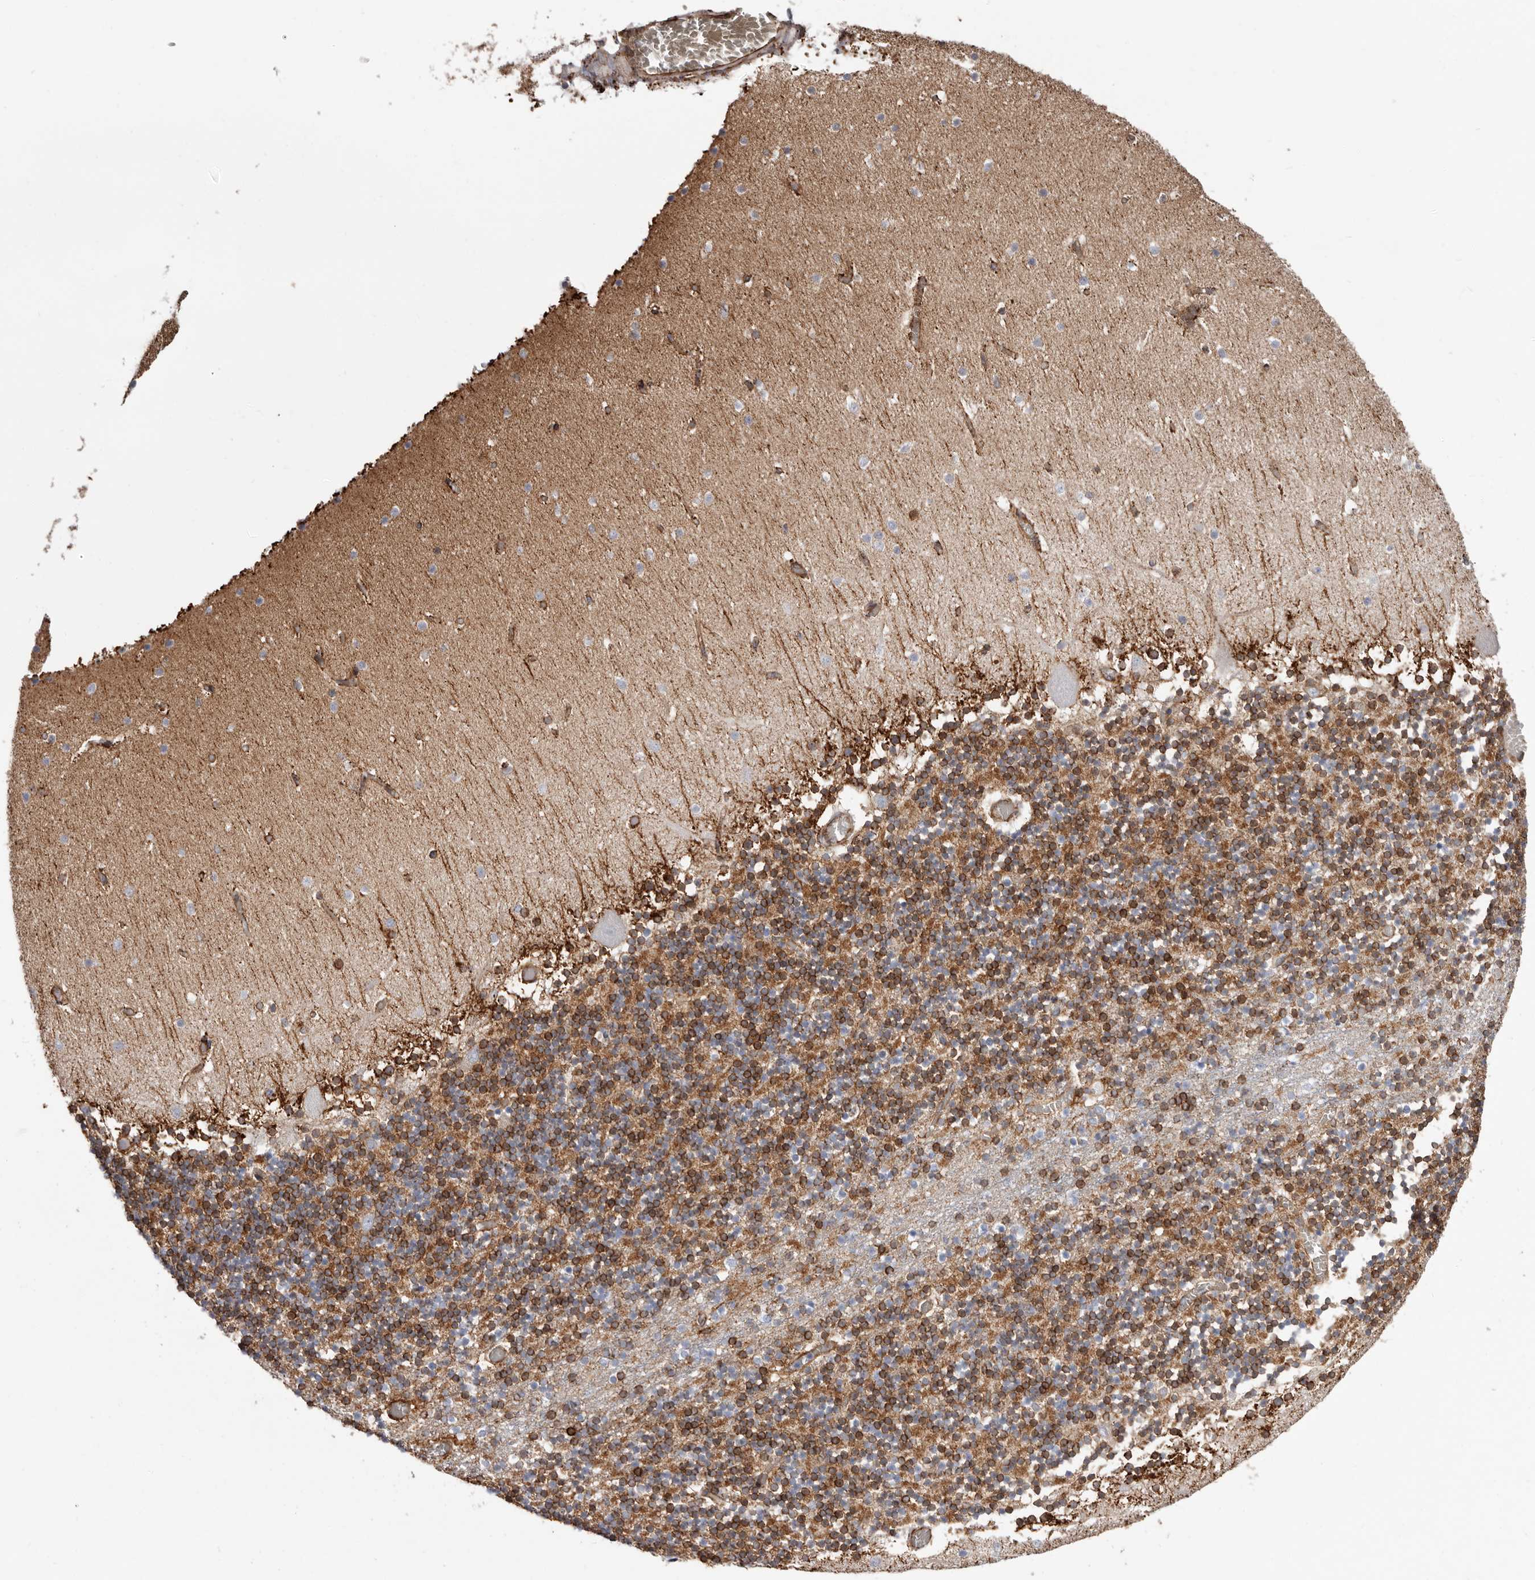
{"staining": {"intensity": "strong", "quantity": "25%-75%", "location": "cytoplasmic/membranous"}, "tissue": "cerebellum", "cell_type": "Cells in granular layer", "image_type": "normal", "snomed": [{"axis": "morphology", "description": "Normal tissue, NOS"}, {"axis": "topography", "description": "Cerebellum"}], "caption": "Protein expression by IHC shows strong cytoplasmic/membranous expression in about 25%-75% of cells in granular layer in unremarkable cerebellum. Using DAB (3,3'-diaminobenzidine) (brown) and hematoxylin (blue) stains, captured at high magnification using brightfield microscopy.", "gene": "SEMA3E", "patient": {"sex": "female", "age": 28}}